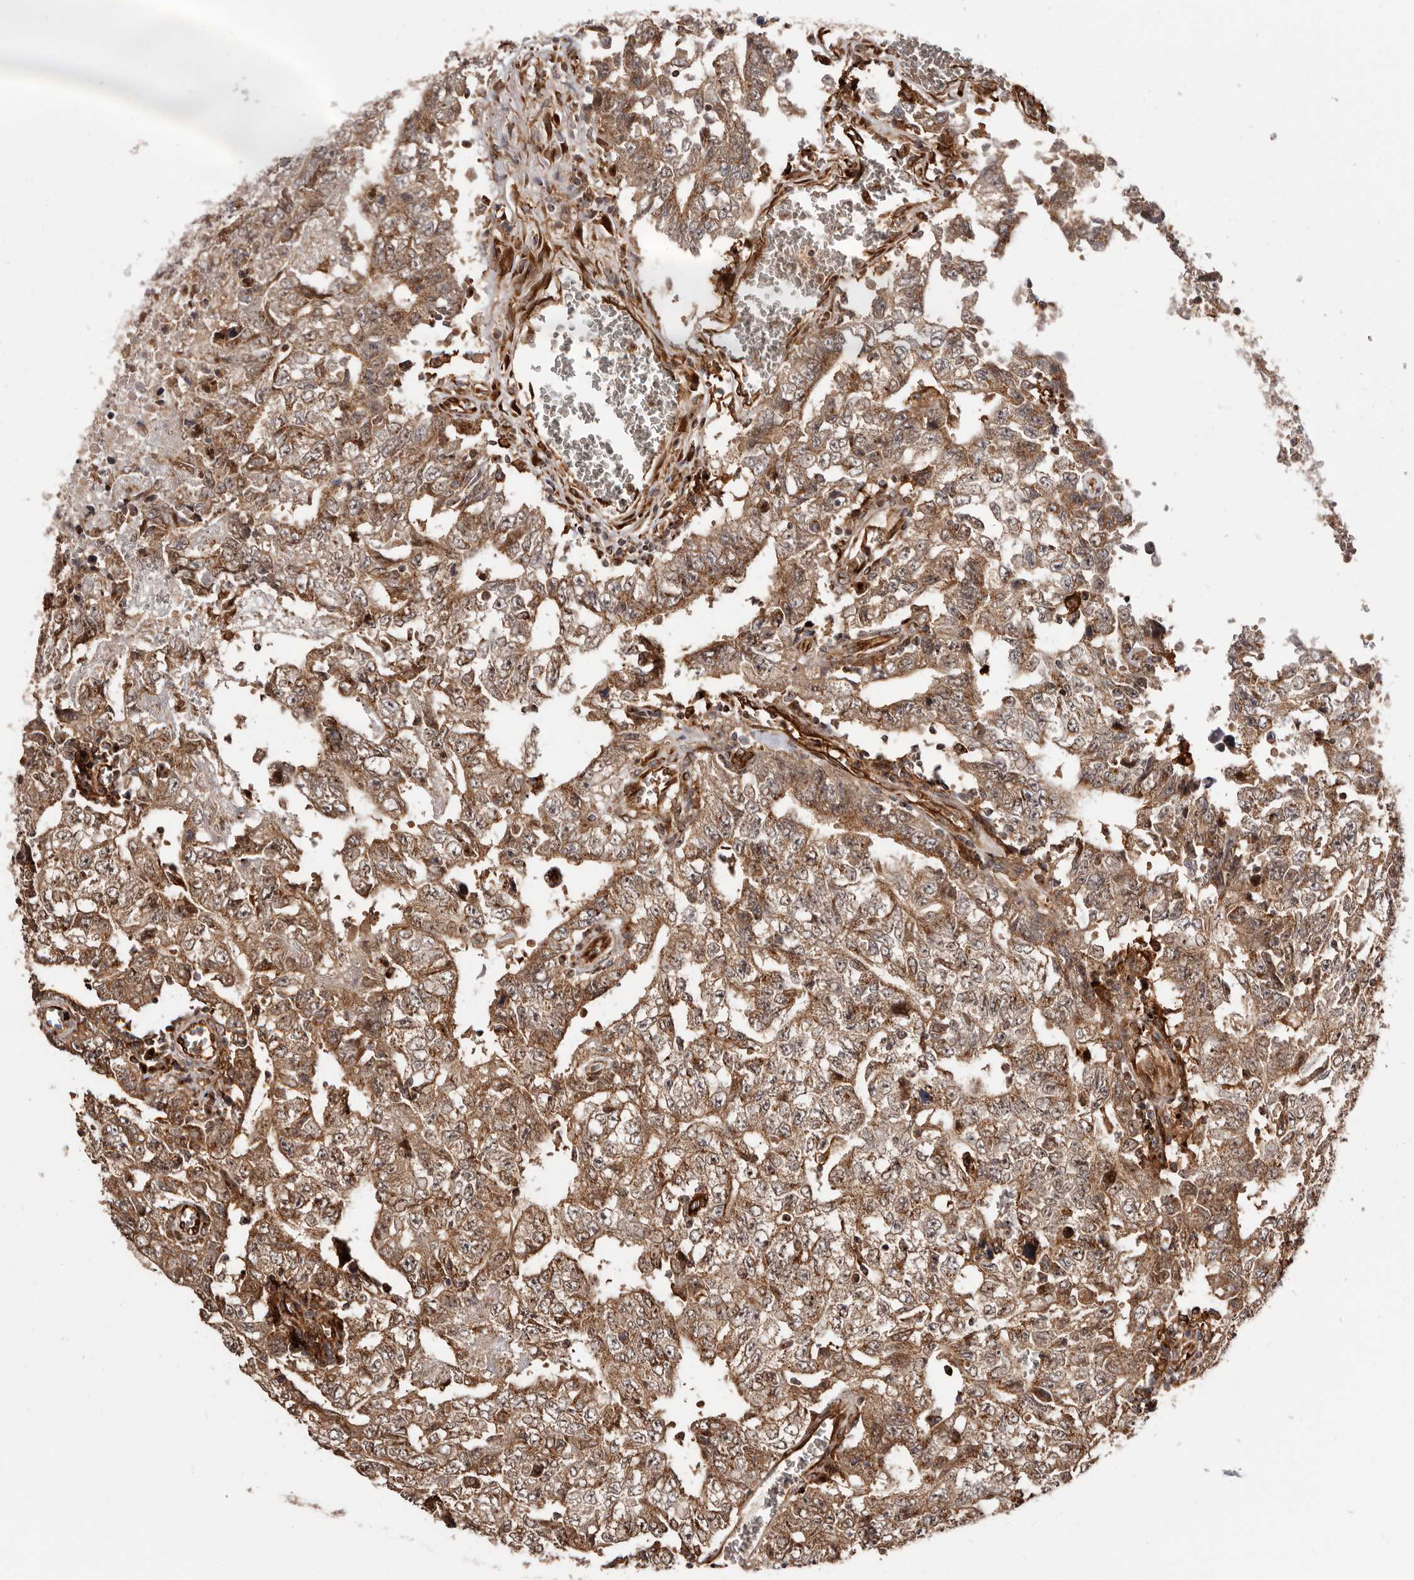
{"staining": {"intensity": "strong", "quantity": ">75%", "location": "cytoplasmic/membranous"}, "tissue": "testis cancer", "cell_type": "Tumor cells", "image_type": "cancer", "snomed": [{"axis": "morphology", "description": "Carcinoma, Embryonal, NOS"}, {"axis": "topography", "description": "Testis"}], "caption": "An image showing strong cytoplasmic/membranous staining in about >75% of tumor cells in testis embryonal carcinoma, as visualized by brown immunohistochemical staining.", "gene": "GPR27", "patient": {"sex": "male", "age": 26}}